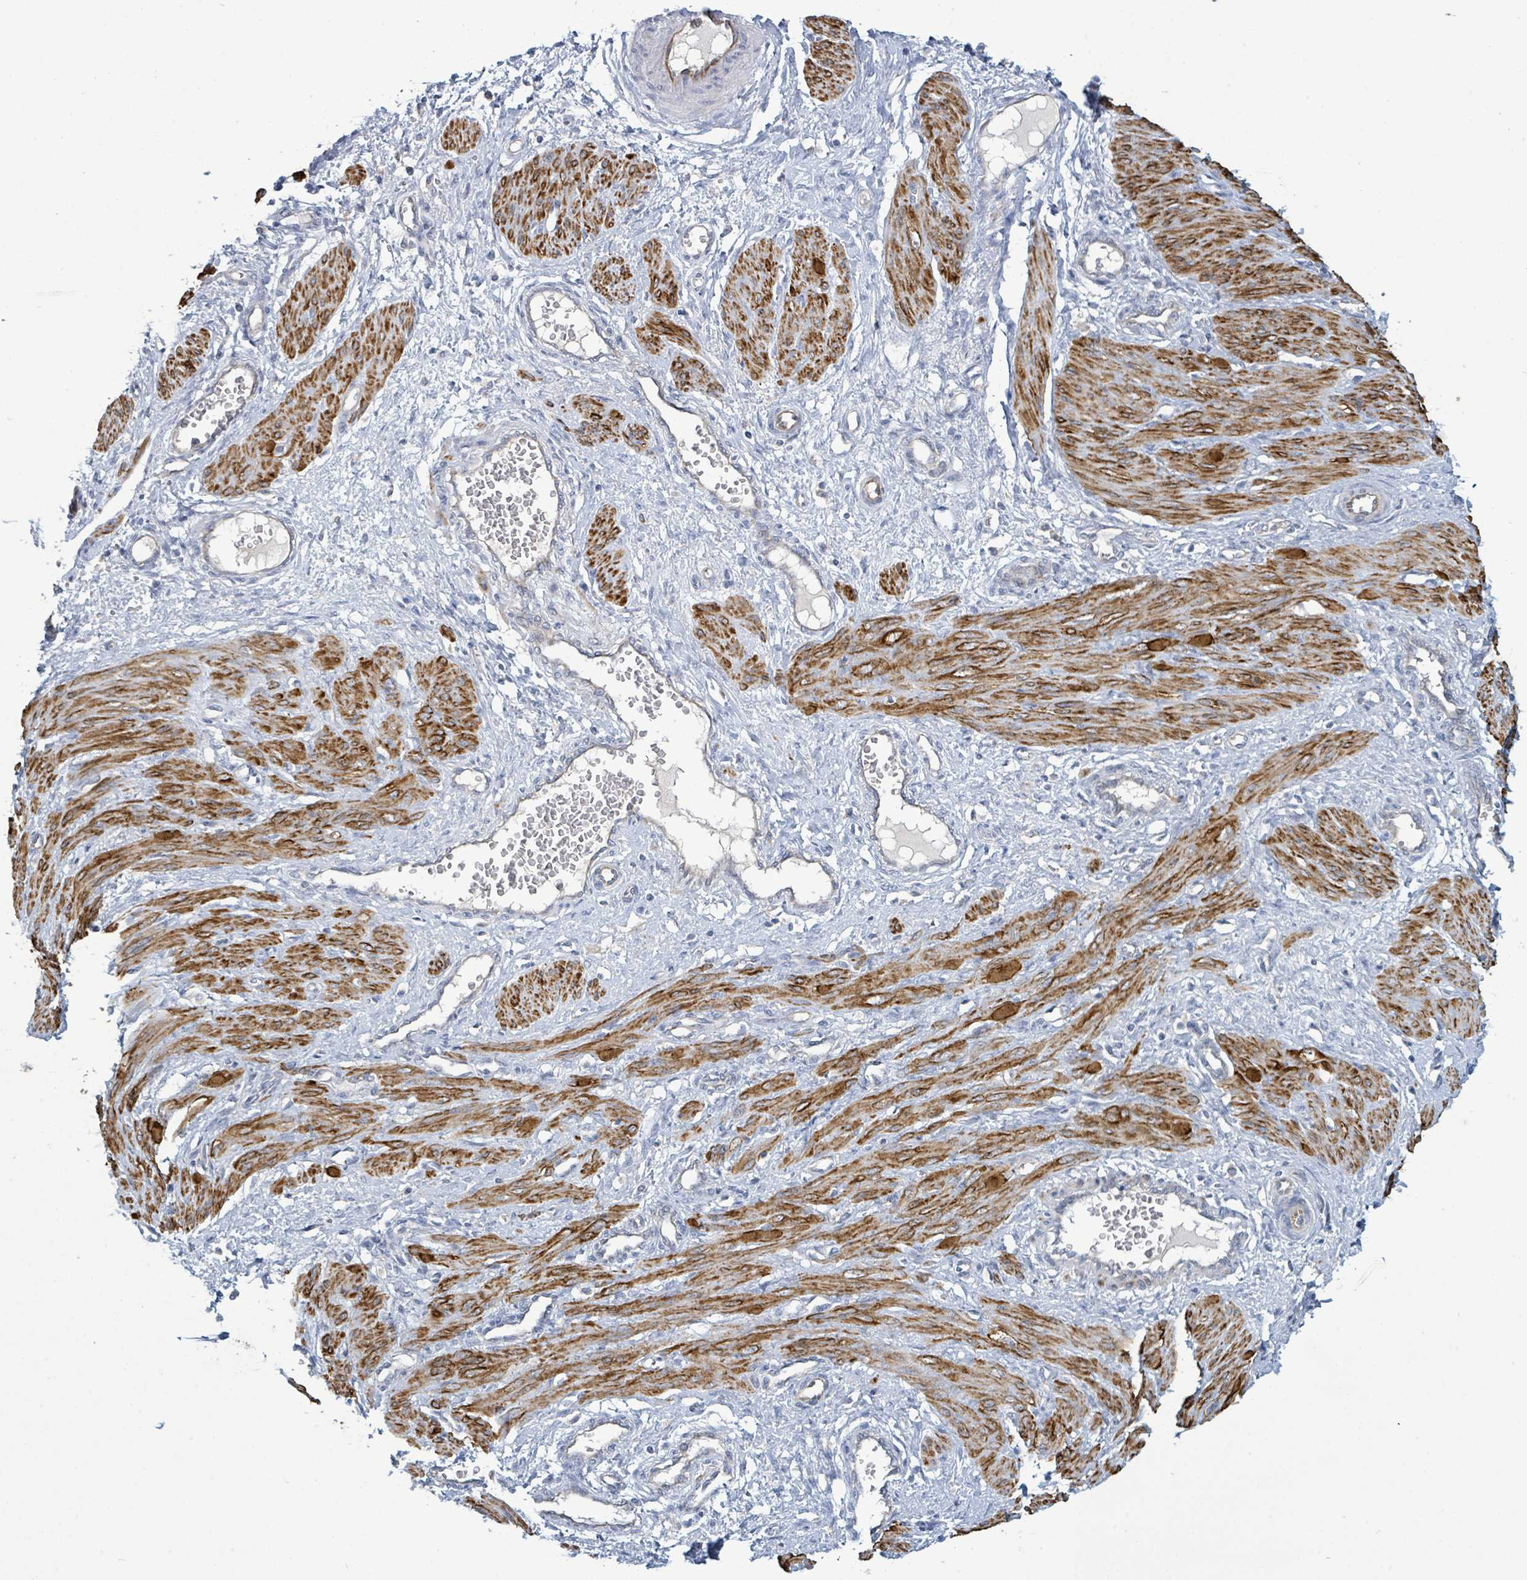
{"staining": {"intensity": "strong", "quantity": ">75%", "location": "cytoplasmic/membranous"}, "tissue": "smooth muscle", "cell_type": "Smooth muscle cells", "image_type": "normal", "snomed": [{"axis": "morphology", "description": "Normal tissue, NOS"}, {"axis": "topography", "description": "Endometrium"}], "caption": "DAB immunohistochemical staining of benign smooth muscle shows strong cytoplasmic/membranous protein positivity in about >75% of smooth muscle cells.", "gene": "SIRPB1", "patient": {"sex": "female", "age": 33}}